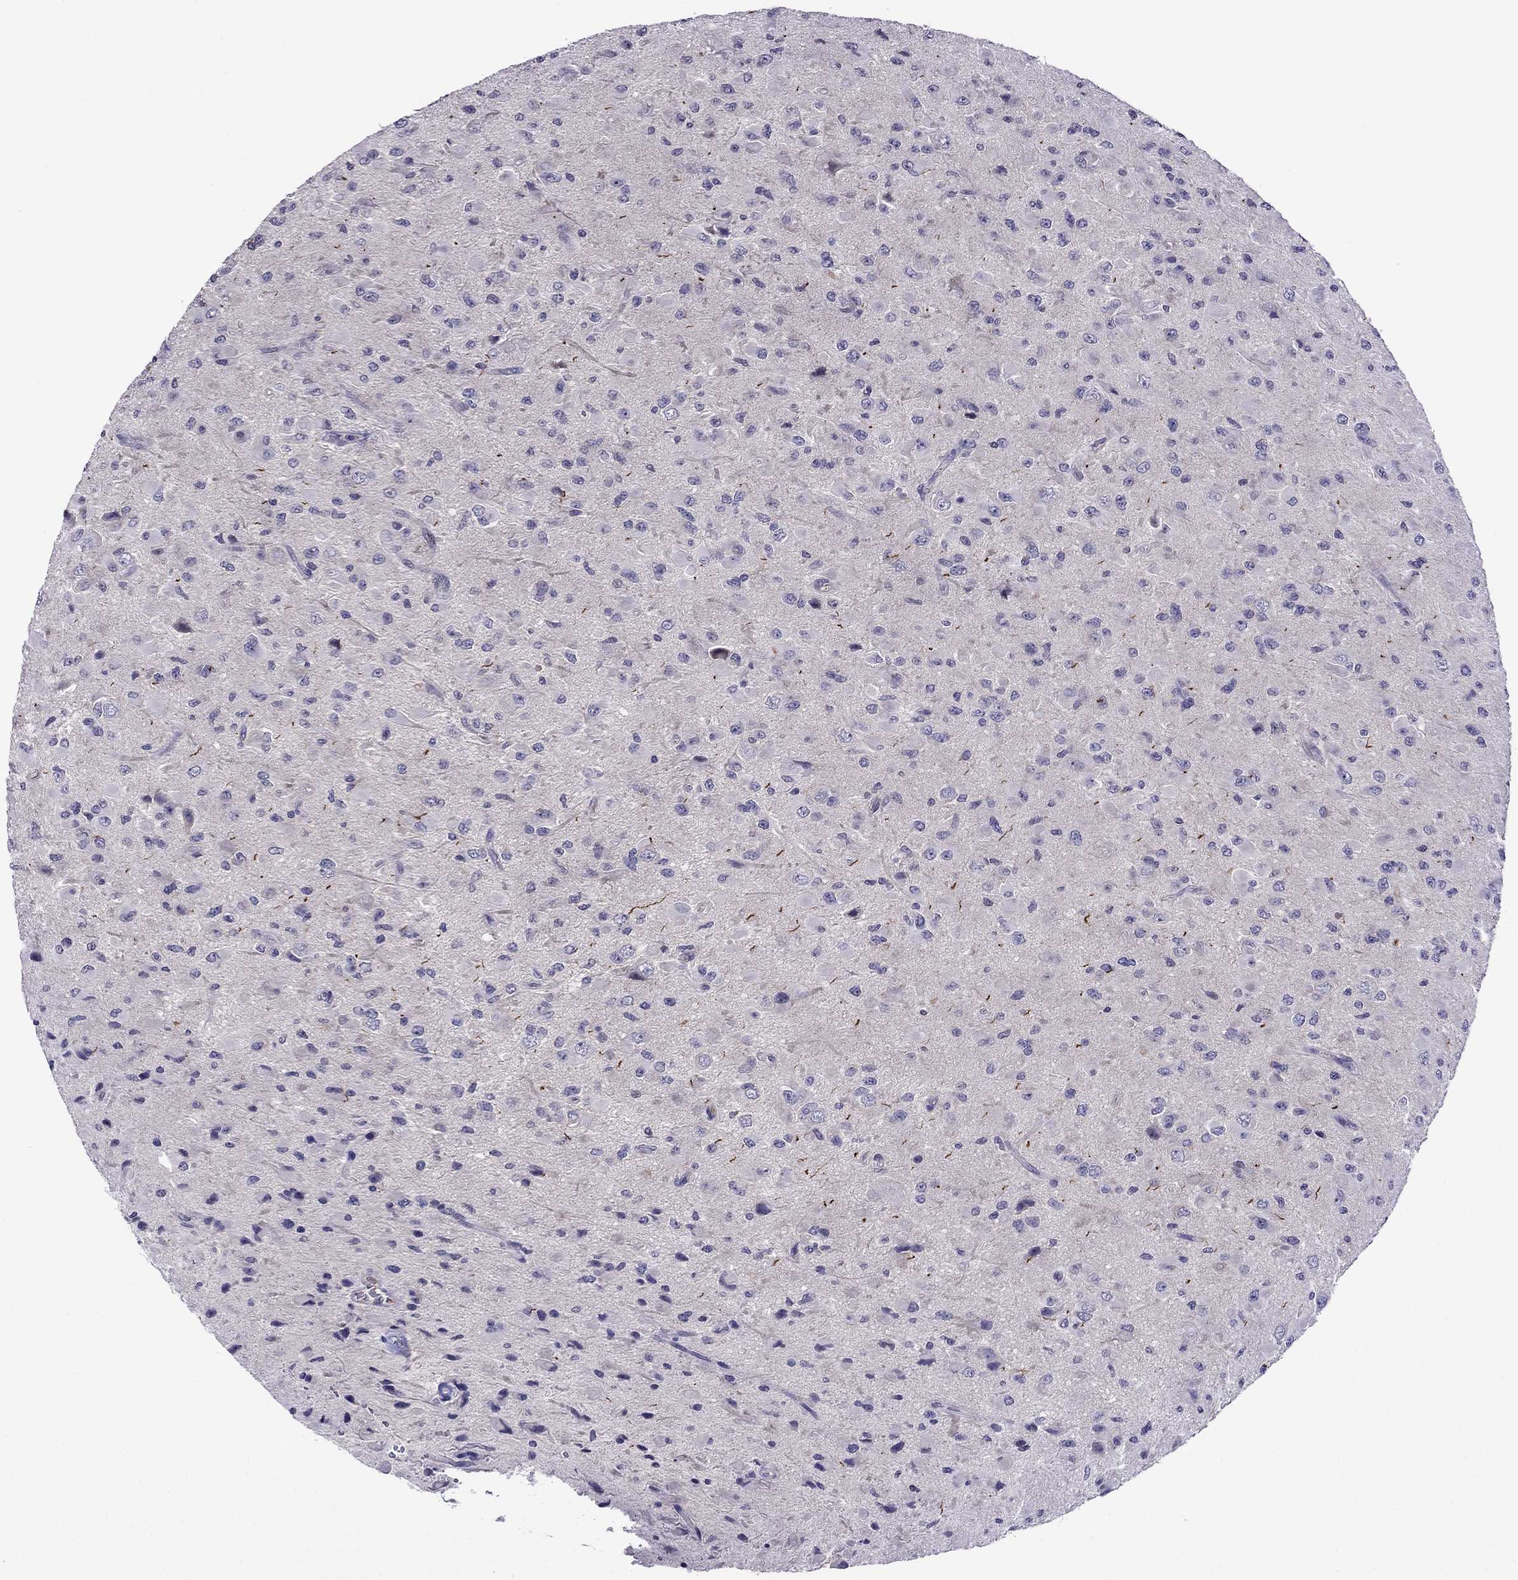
{"staining": {"intensity": "negative", "quantity": "none", "location": "none"}, "tissue": "glioma", "cell_type": "Tumor cells", "image_type": "cancer", "snomed": [{"axis": "morphology", "description": "Glioma, malignant, High grade"}, {"axis": "topography", "description": "Cerebral cortex"}], "caption": "There is no significant staining in tumor cells of high-grade glioma (malignant).", "gene": "SPTBN4", "patient": {"sex": "male", "age": 35}}